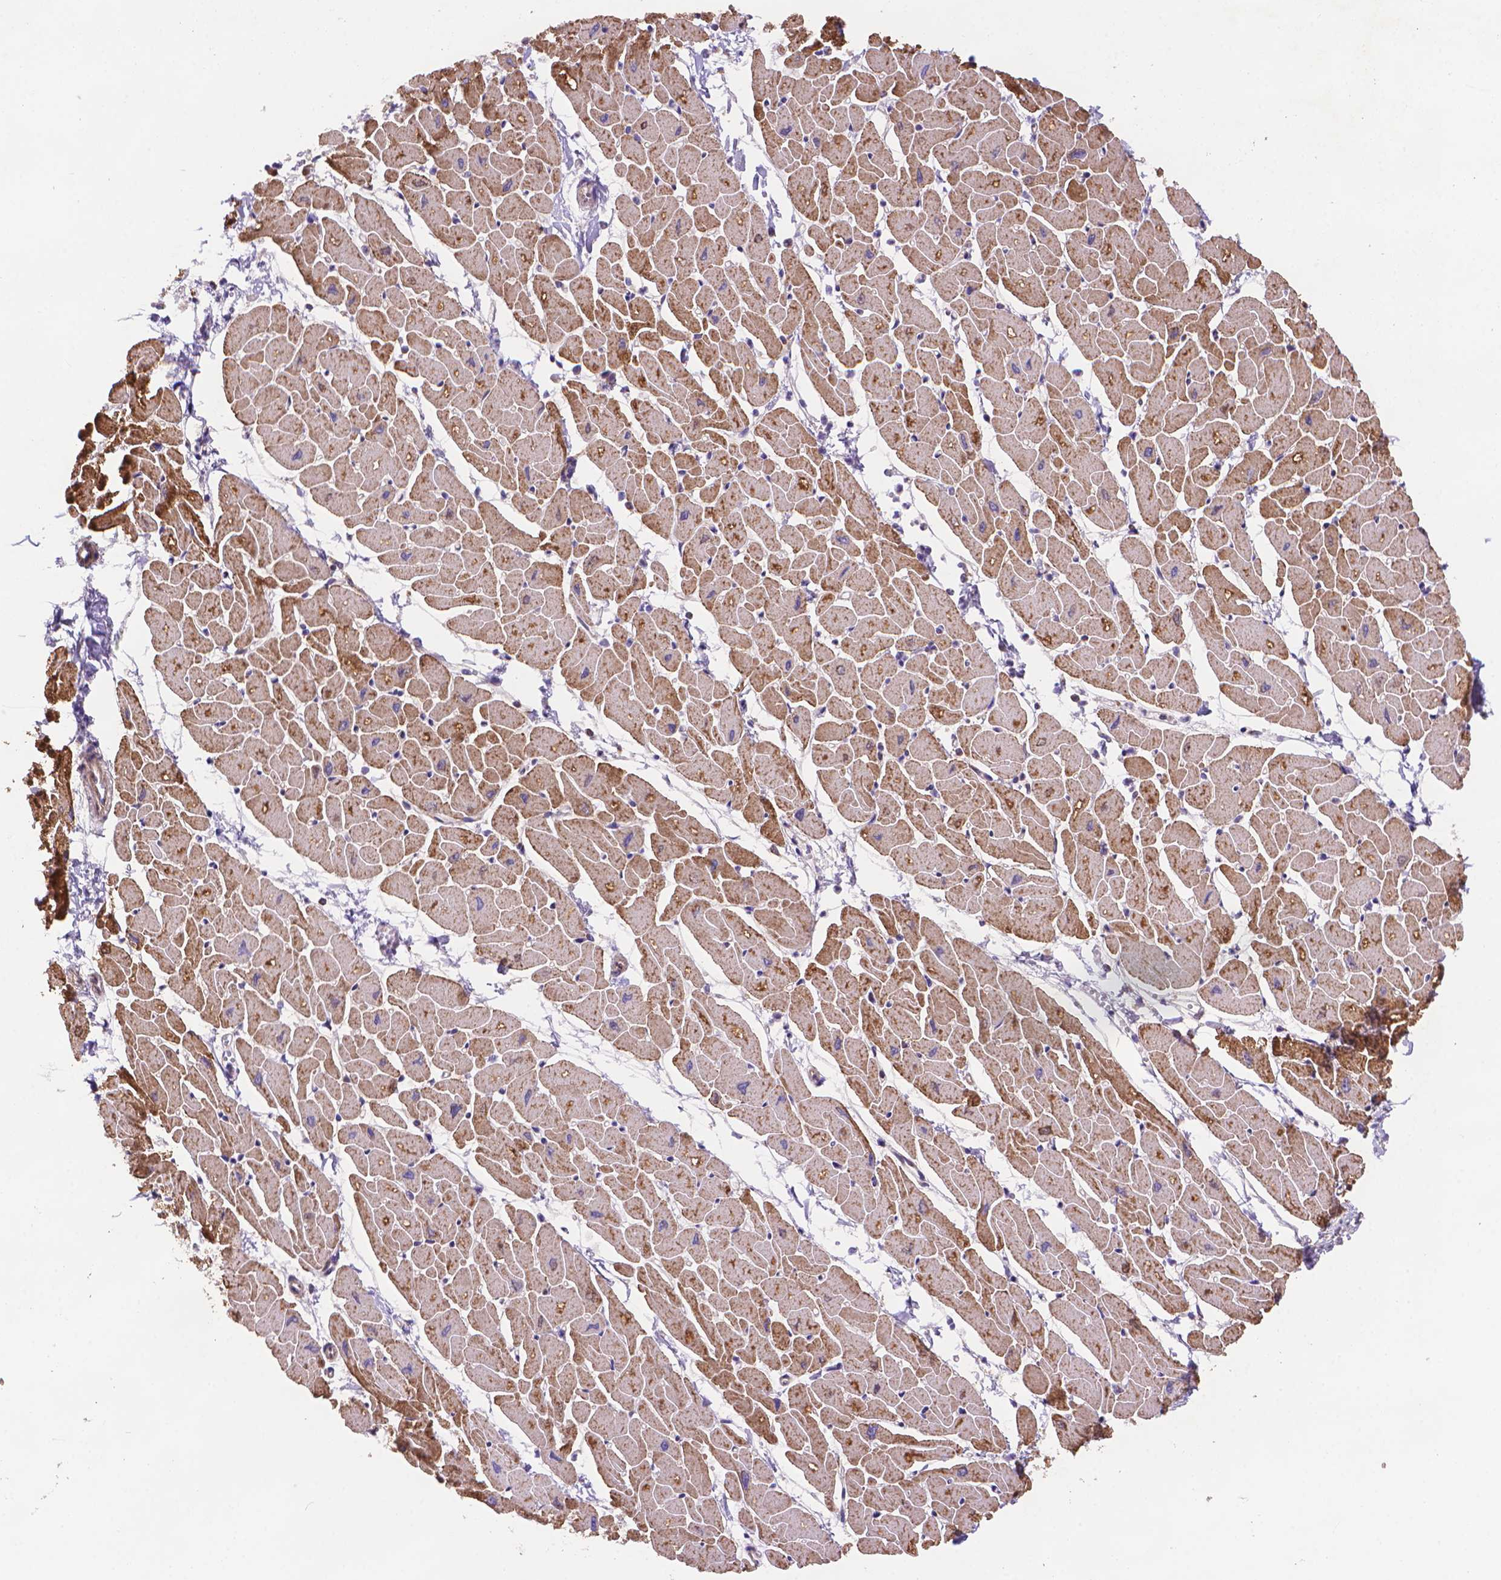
{"staining": {"intensity": "strong", "quantity": ">75%", "location": "cytoplasmic/membranous"}, "tissue": "heart muscle", "cell_type": "Cardiomyocytes", "image_type": "normal", "snomed": [{"axis": "morphology", "description": "Normal tissue, NOS"}, {"axis": "topography", "description": "Heart"}], "caption": "A high amount of strong cytoplasmic/membranous expression is seen in about >75% of cardiomyocytes in unremarkable heart muscle.", "gene": "CYYR1", "patient": {"sex": "male", "age": 57}}